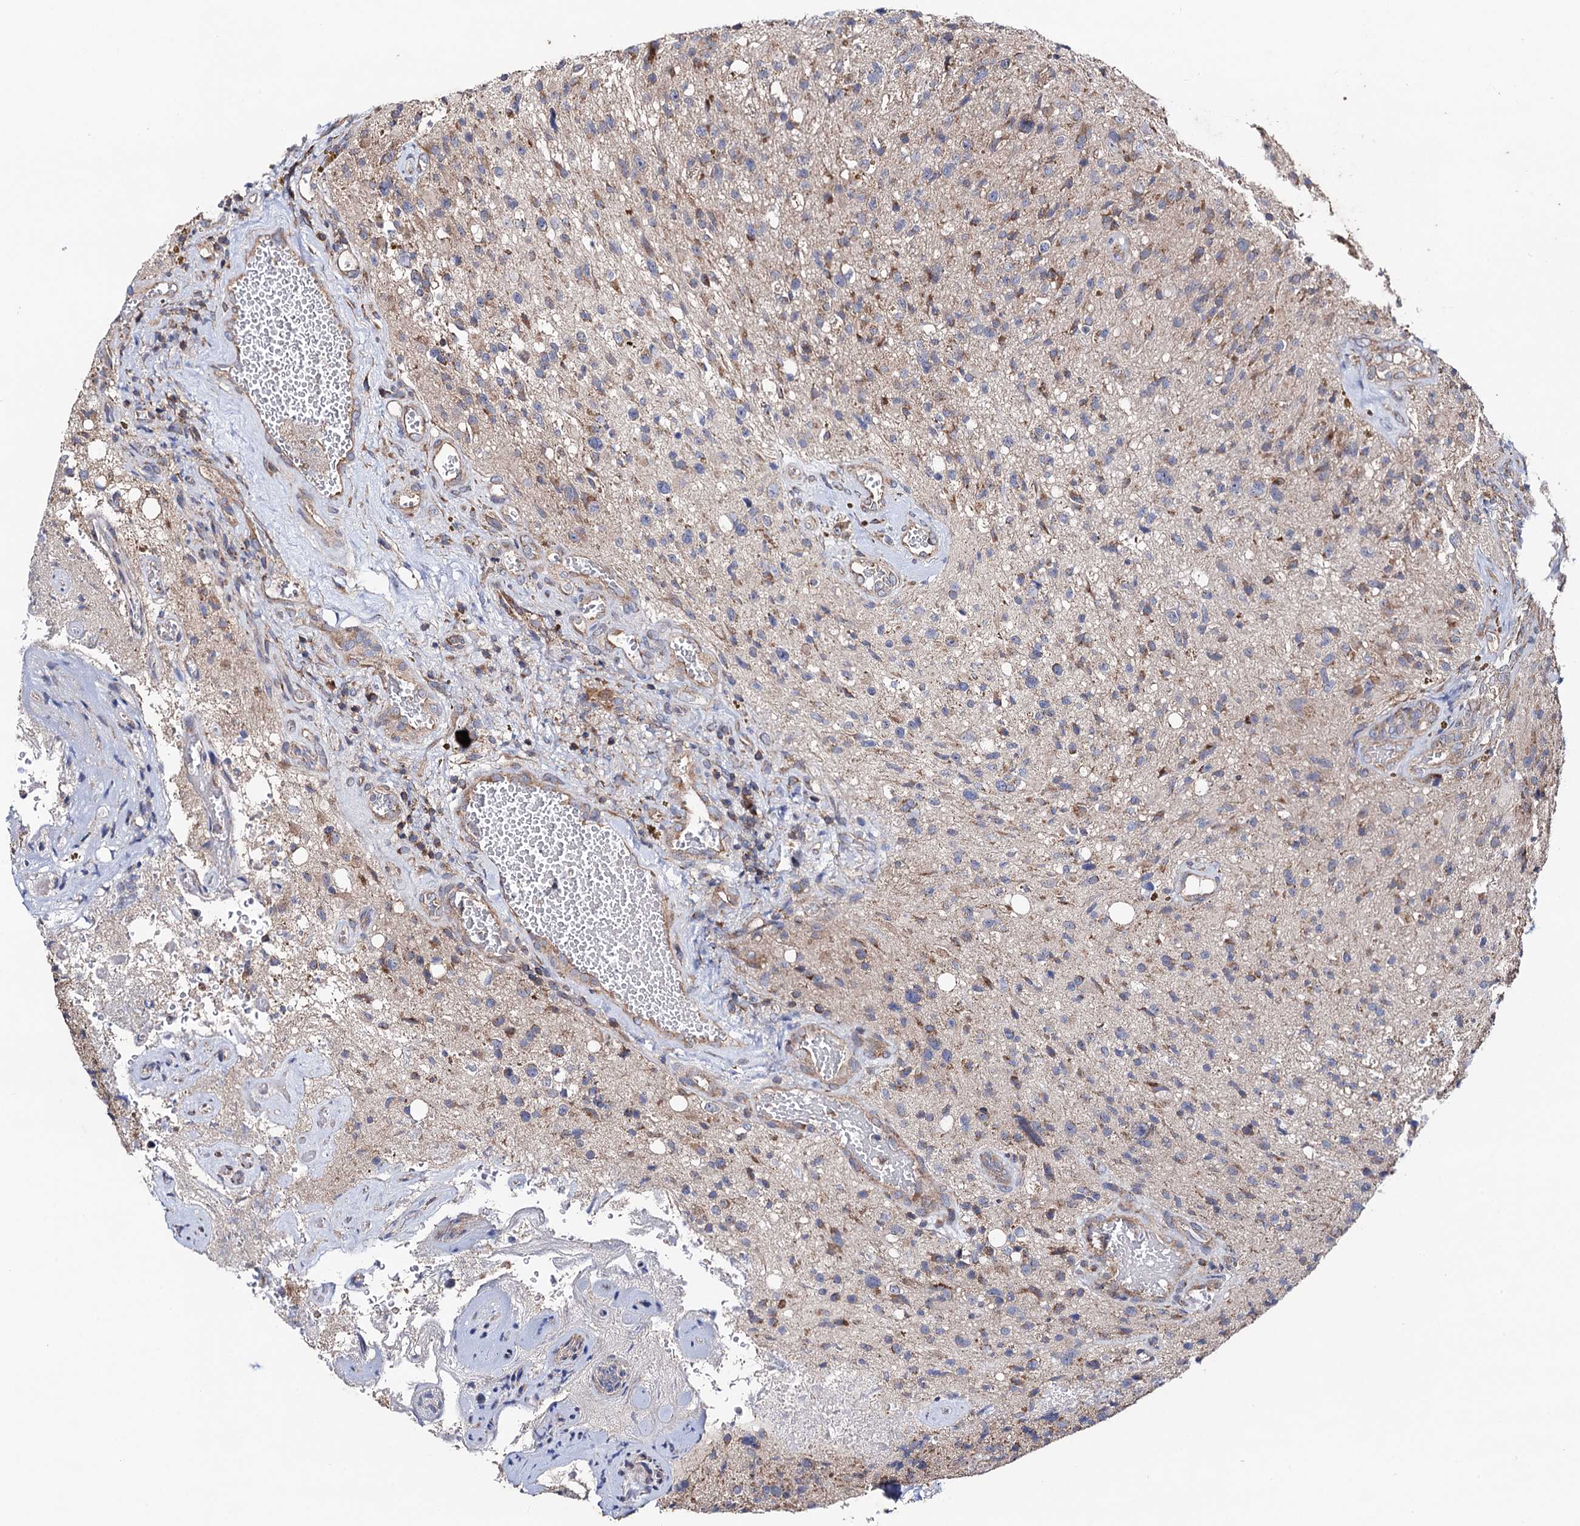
{"staining": {"intensity": "moderate", "quantity": "<25%", "location": "cytoplasmic/membranous"}, "tissue": "glioma", "cell_type": "Tumor cells", "image_type": "cancer", "snomed": [{"axis": "morphology", "description": "Glioma, malignant, High grade"}, {"axis": "topography", "description": "Brain"}], "caption": "Tumor cells reveal low levels of moderate cytoplasmic/membranous positivity in approximately <25% of cells in glioma.", "gene": "DYDC1", "patient": {"sex": "male", "age": 69}}